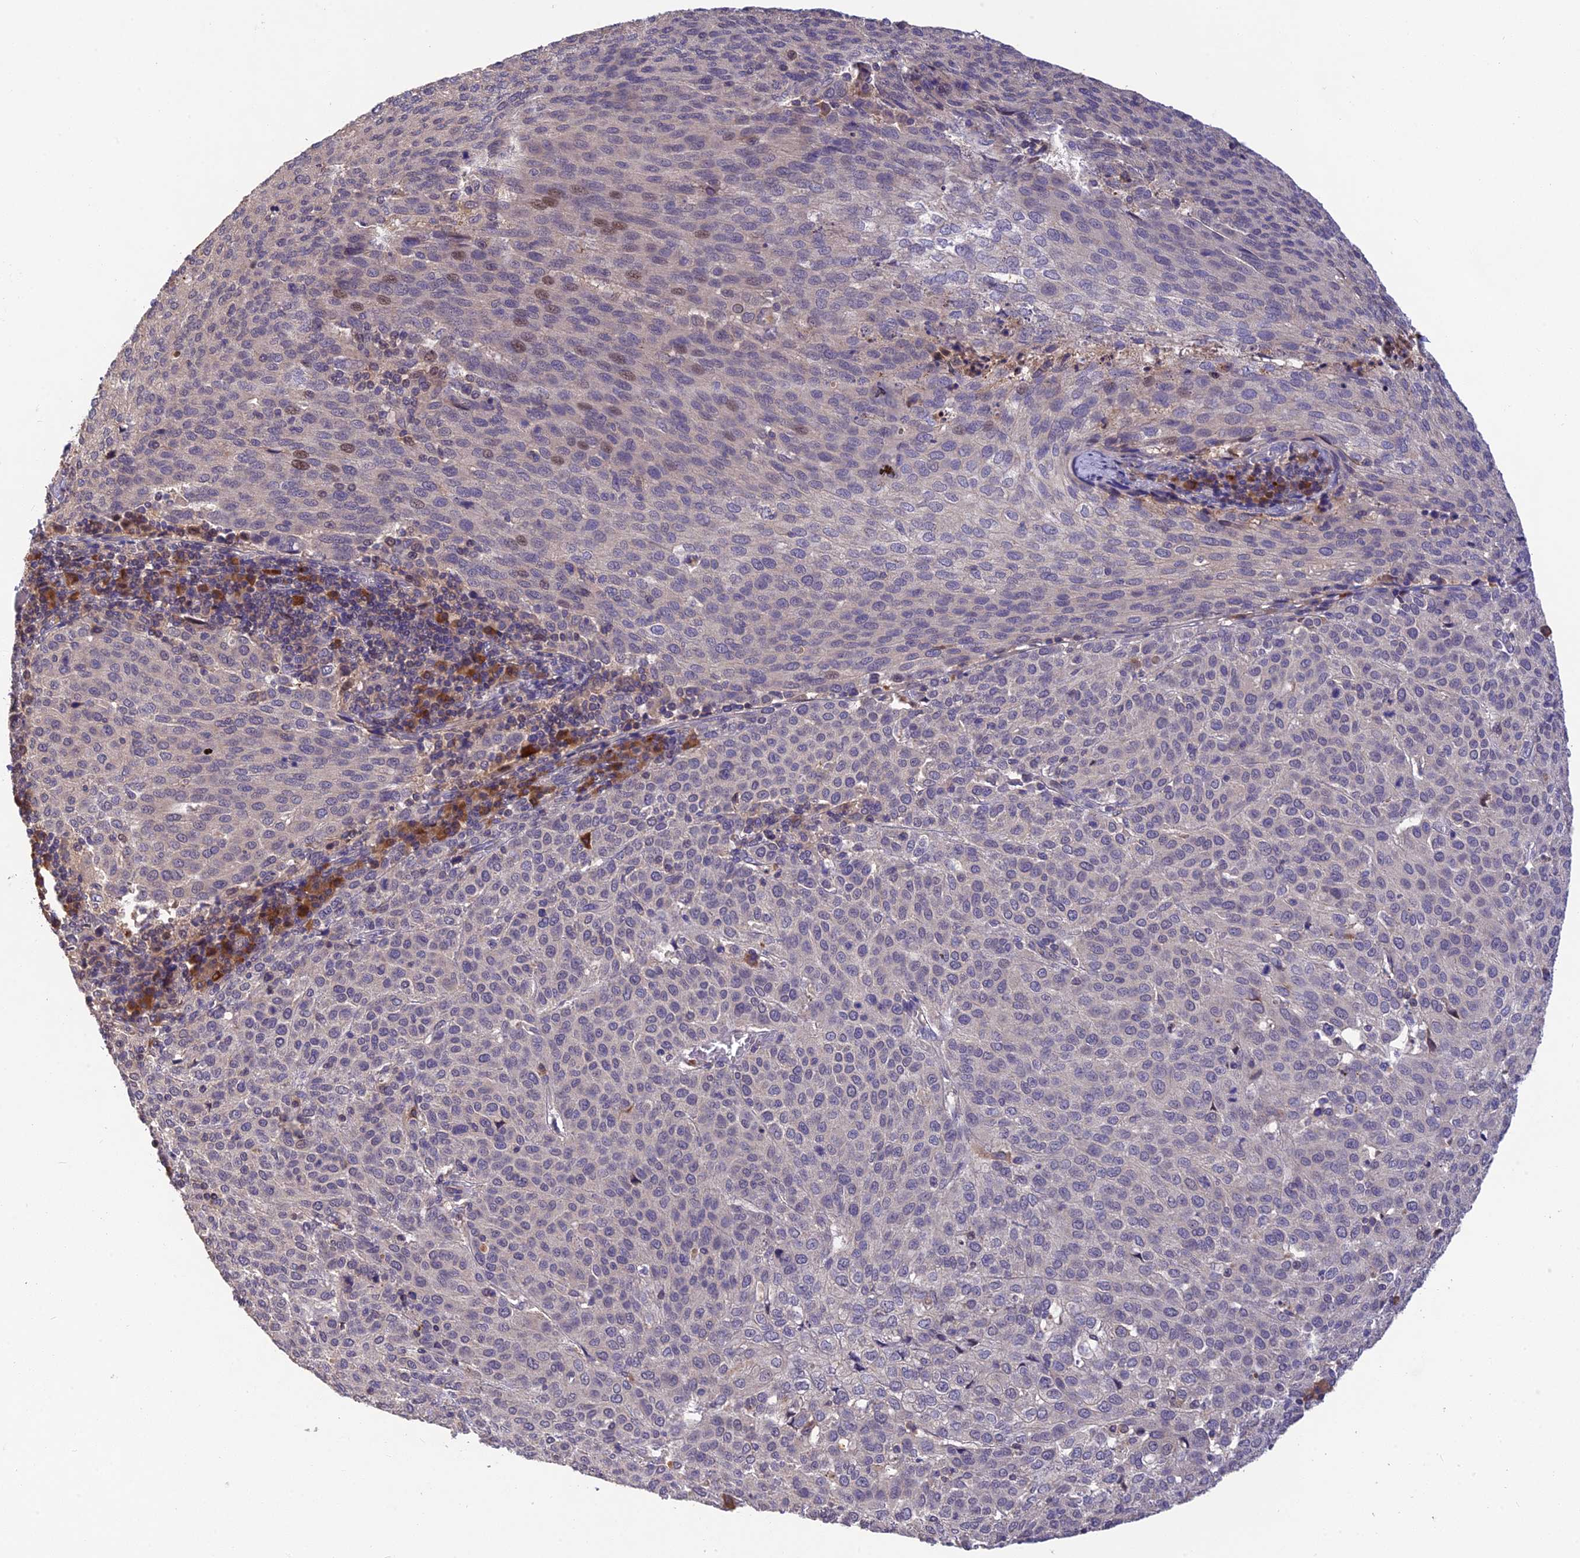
{"staining": {"intensity": "negative", "quantity": "none", "location": "none"}, "tissue": "cervical cancer", "cell_type": "Tumor cells", "image_type": "cancer", "snomed": [{"axis": "morphology", "description": "Squamous cell carcinoma, NOS"}, {"axis": "topography", "description": "Cervix"}], "caption": "DAB (3,3'-diaminobenzidine) immunohistochemical staining of human cervical cancer demonstrates no significant positivity in tumor cells. (Stains: DAB immunohistochemistry with hematoxylin counter stain, Microscopy: brightfield microscopy at high magnification).", "gene": "DENND5B", "patient": {"sex": "female", "age": 46}}